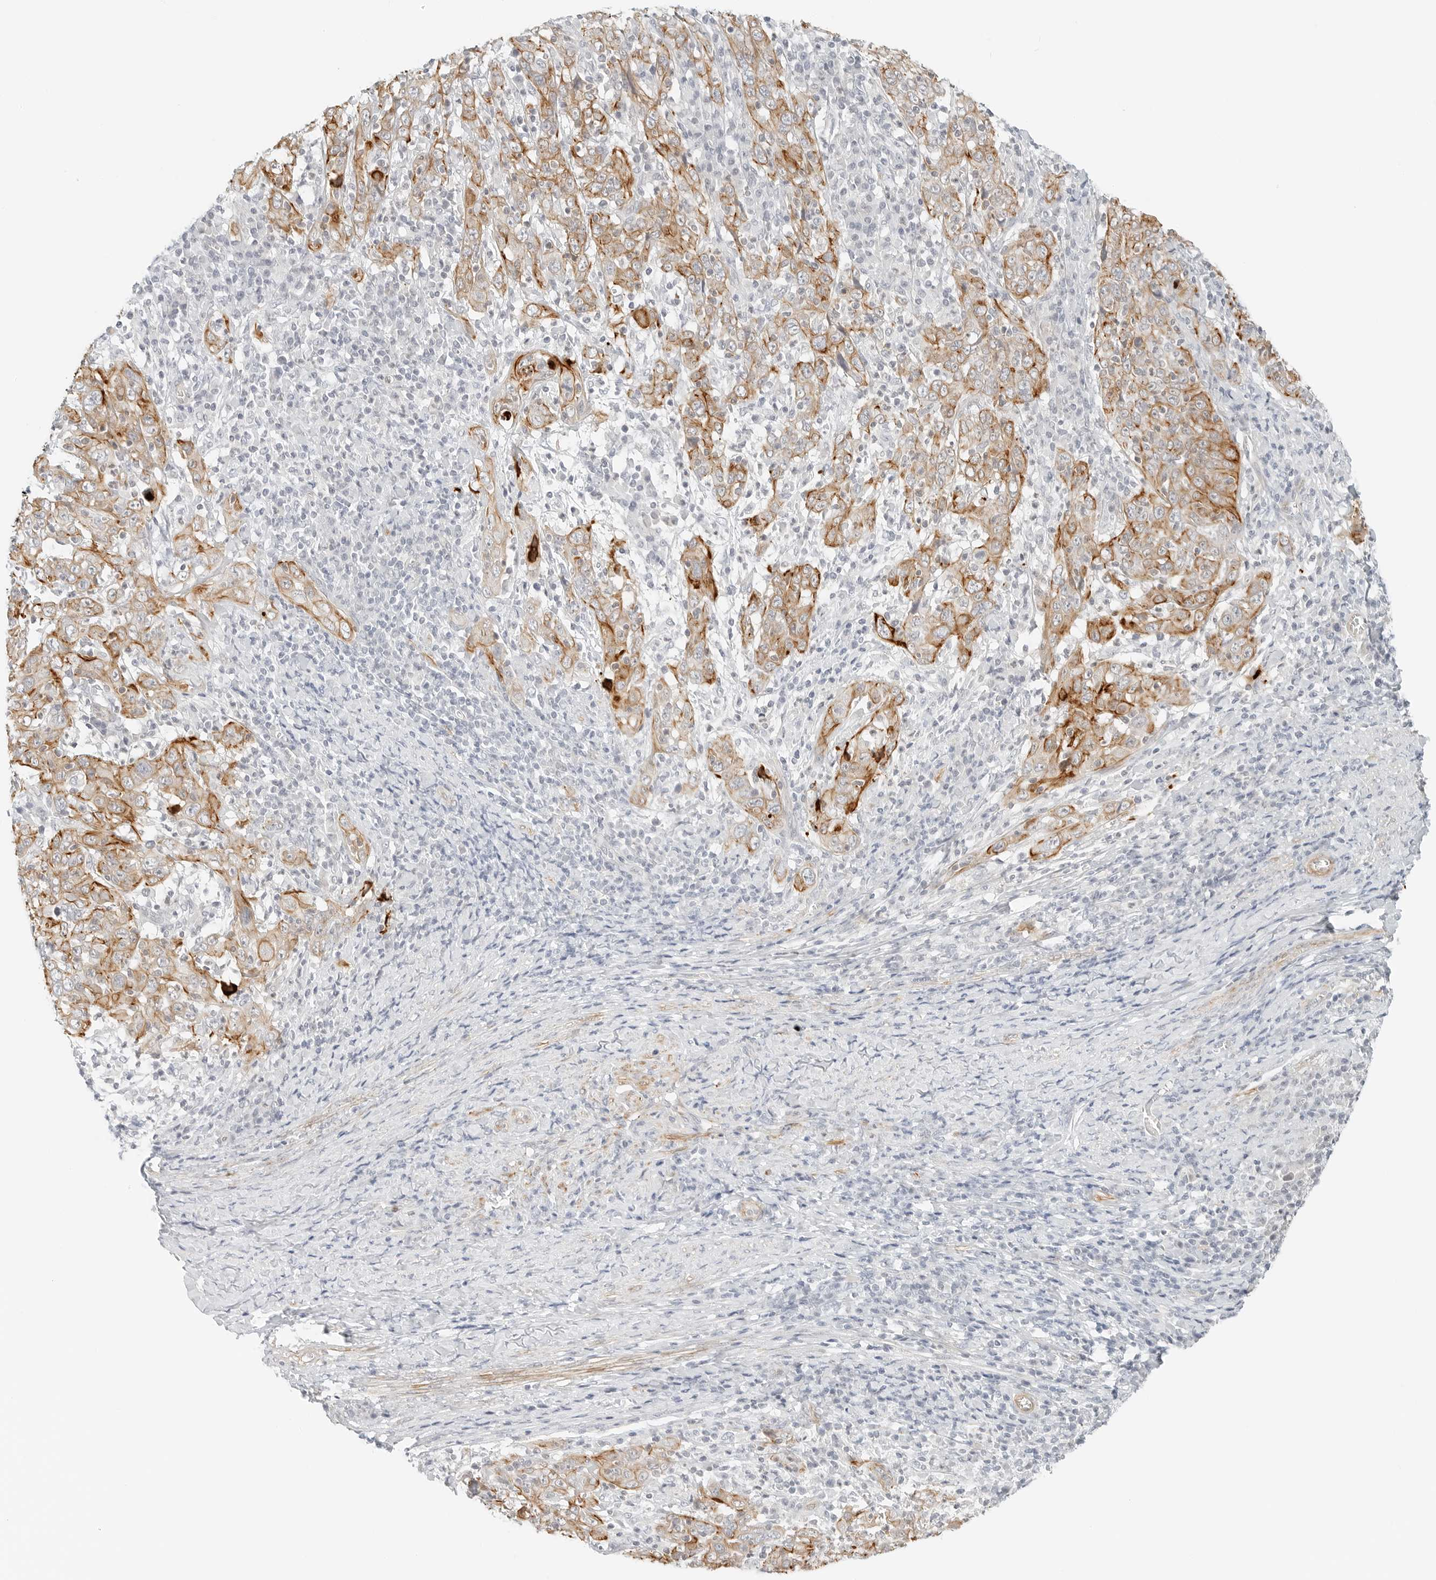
{"staining": {"intensity": "moderate", "quantity": "25%-75%", "location": "cytoplasmic/membranous"}, "tissue": "cervical cancer", "cell_type": "Tumor cells", "image_type": "cancer", "snomed": [{"axis": "morphology", "description": "Squamous cell carcinoma, NOS"}, {"axis": "topography", "description": "Cervix"}], "caption": "Cervical squamous cell carcinoma was stained to show a protein in brown. There is medium levels of moderate cytoplasmic/membranous expression in about 25%-75% of tumor cells.", "gene": "IQCC", "patient": {"sex": "female", "age": 46}}